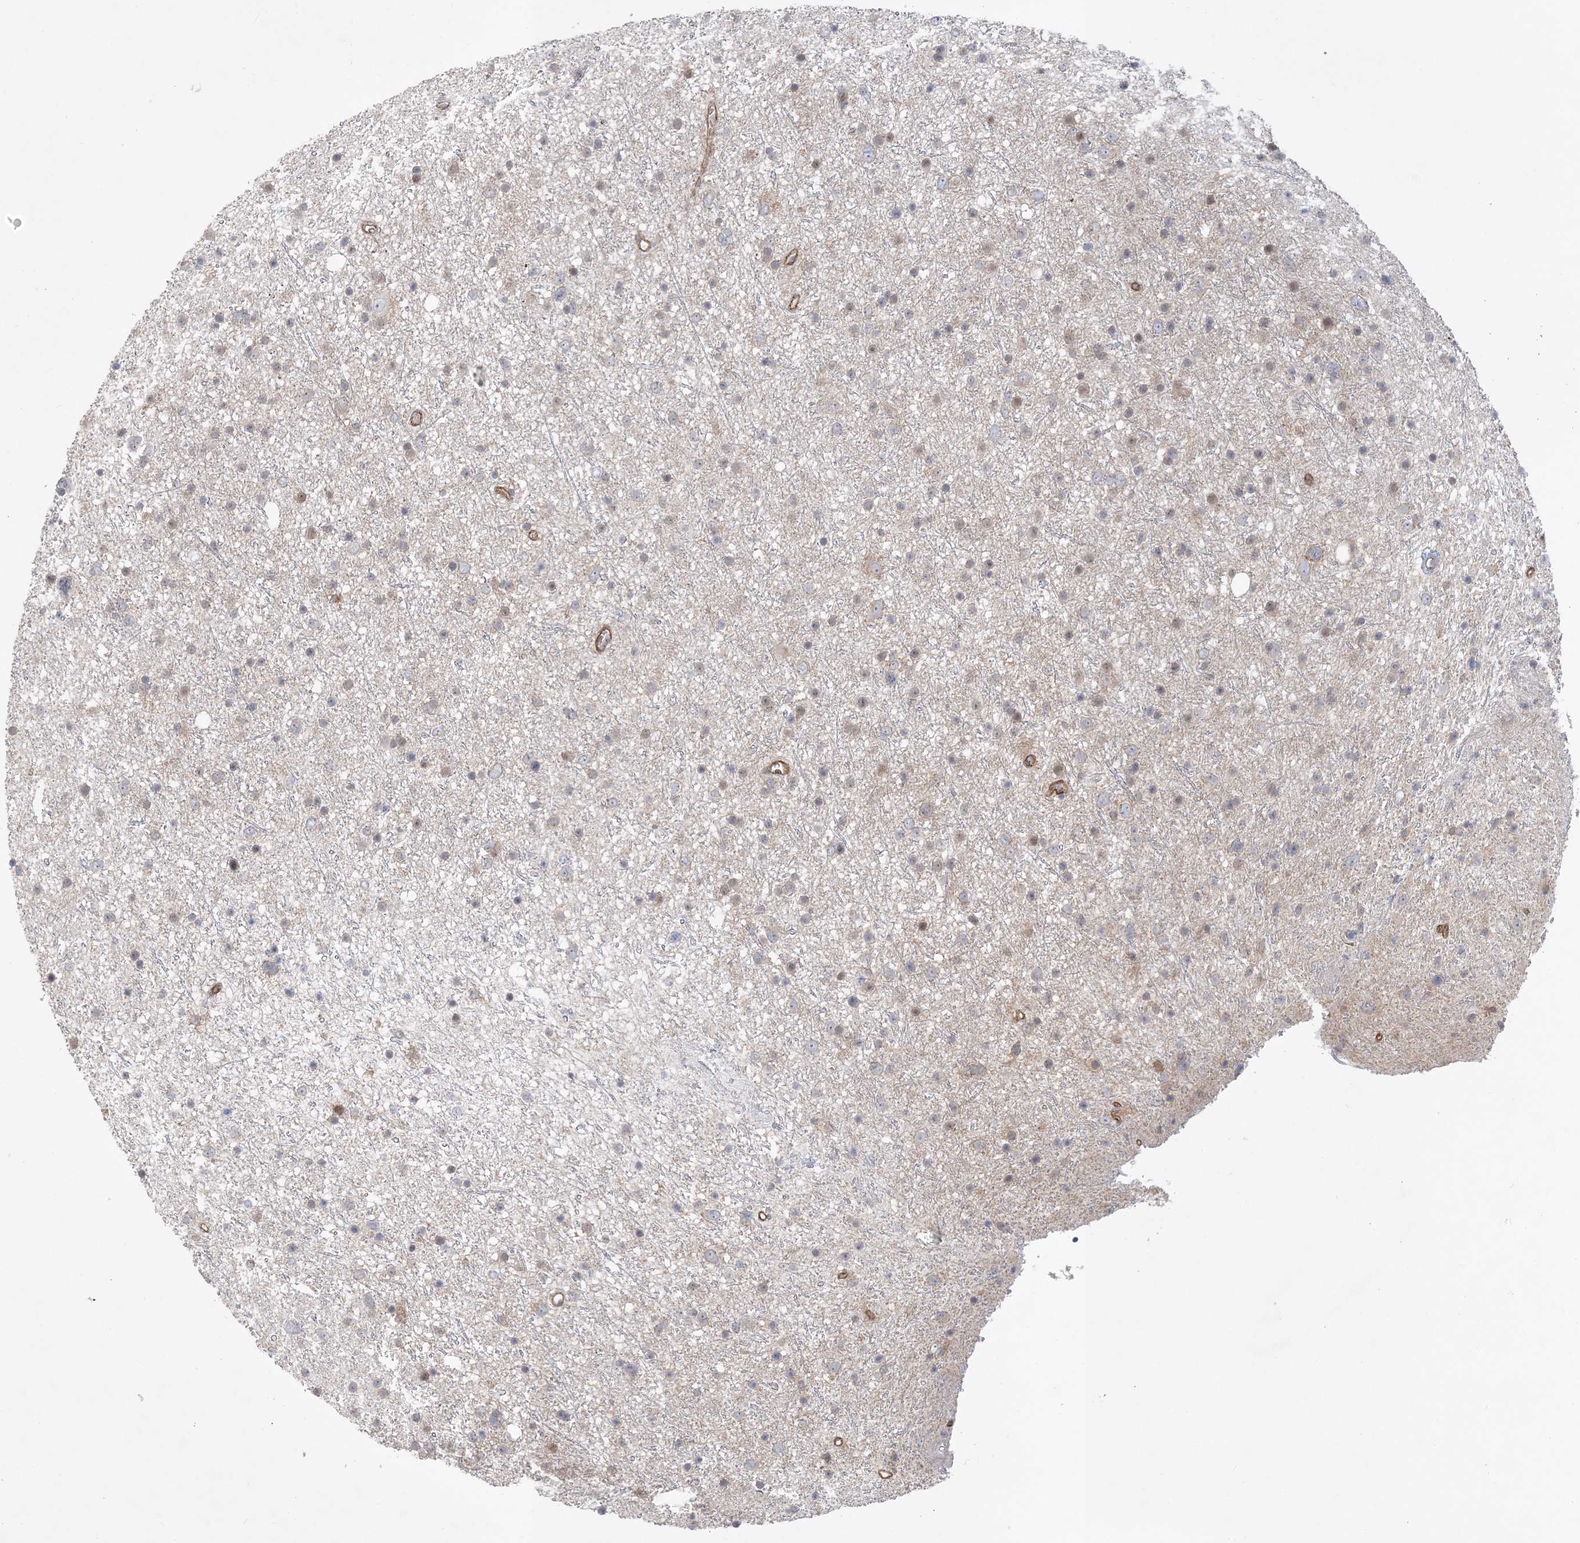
{"staining": {"intensity": "negative", "quantity": "none", "location": "none"}, "tissue": "glioma", "cell_type": "Tumor cells", "image_type": "cancer", "snomed": [{"axis": "morphology", "description": "Glioma, malignant, Low grade"}, {"axis": "topography", "description": "Cerebral cortex"}], "caption": "IHC photomicrograph of human malignant glioma (low-grade) stained for a protein (brown), which displays no positivity in tumor cells. (DAB immunohistochemistry (IHC) visualized using brightfield microscopy, high magnification).", "gene": "RAI14", "patient": {"sex": "female", "age": 39}}